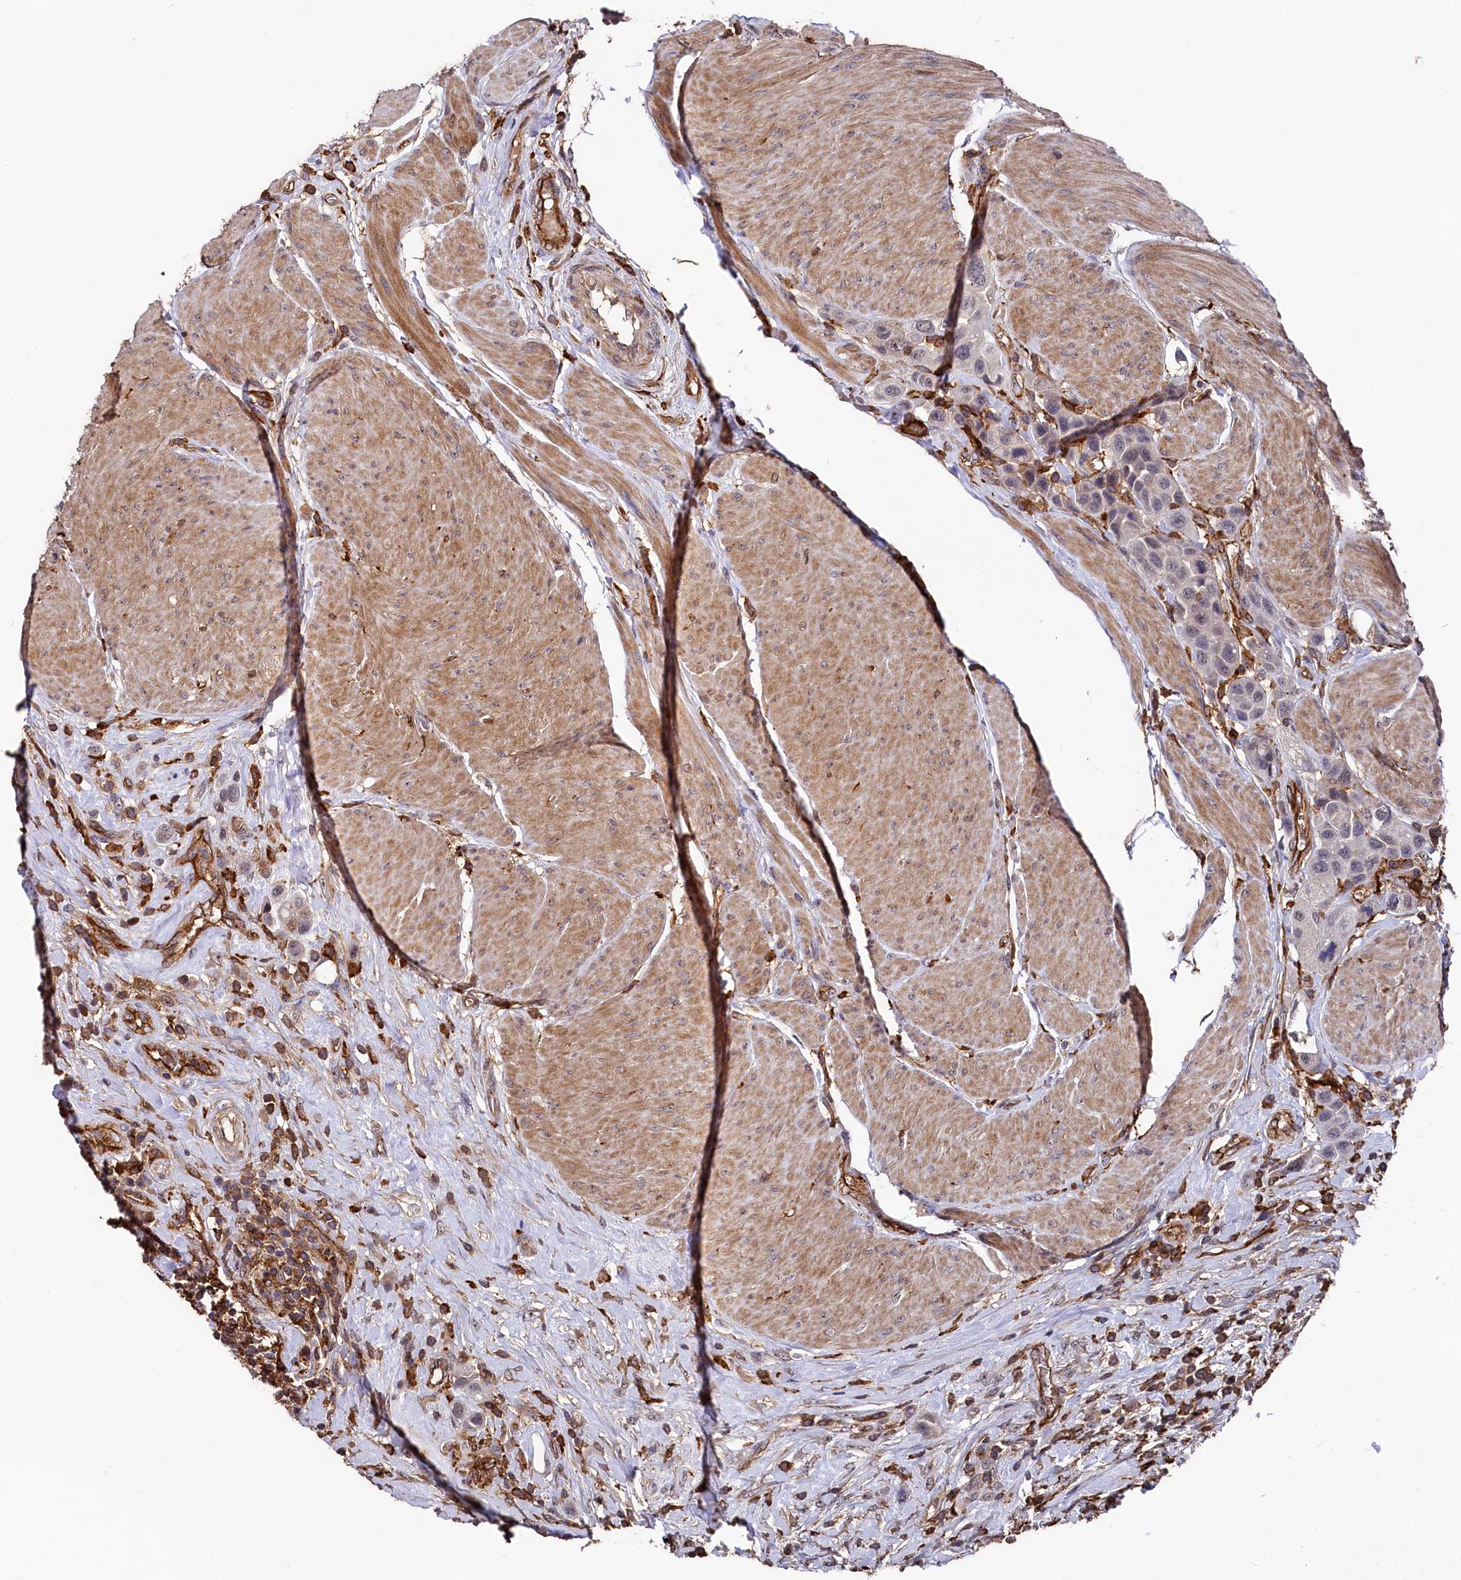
{"staining": {"intensity": "negative", "quantity": "none", "location": "none"}, "tissue": "urothelial cancer", "cell_type": "Tumor cells", "image_type": "cancer", "snomed": [{"axis": "morphology", "description": "Urothelial carcinoma, High grade"}, {"axis": "topography", "description": "Urinary bladder"}], "caption": "The micrograph demonstrates no staining of tumor cells in urothelial carcinoma (high-grade). (DAB immunohistochemistry visualized using brightfield microscopy, high magnification).", "gene": "PLEKHO2", "patient": {"sex": "male", "age": 50}}